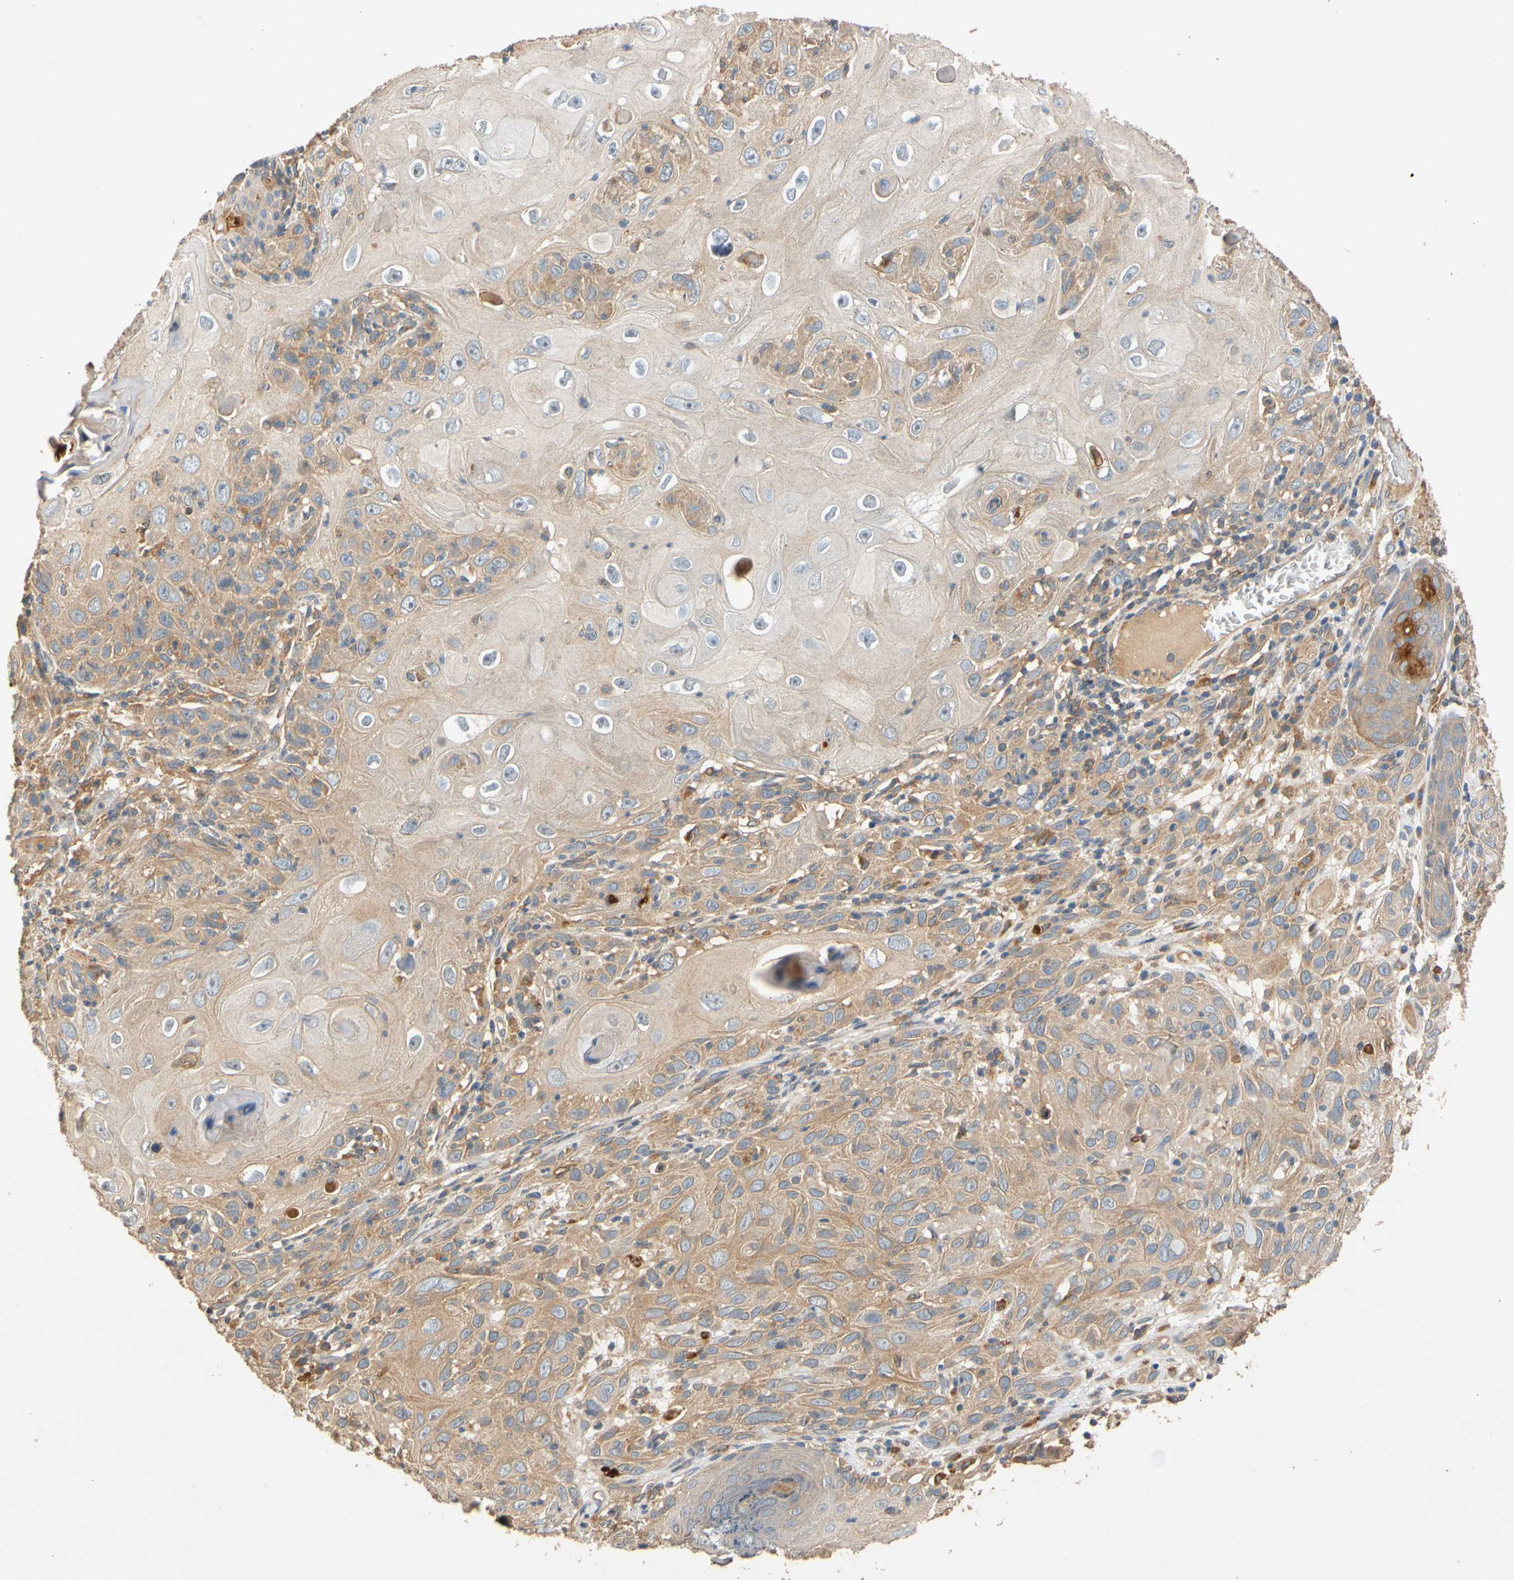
{"staining": {"intensity": "weak", "quantity": "25%-75%", "location": "cytoplasmic/membranous"}, "tissue": "skin cancer", "cell_type": "Tumor cells", "image_type": "cancer", "snomed": [{"axis": "morphology", "description": "Squamous cell carcinoma, NOS"}, {"axis": "topography", "description": "Skin"}], "caption": "DAB immunohistochemical staining of human squamous cell carcinoma (skin) exhibits weak cytoplasmic/membranous protein staining in approximately 25%-75% of tumor cells. The protein is stained brown, and the nuclei are stained in blue (DAB IHC with brightfield microscopy, high magnification).", "gene": "USP46", "patient": {"sex": "female", "age": 88}}